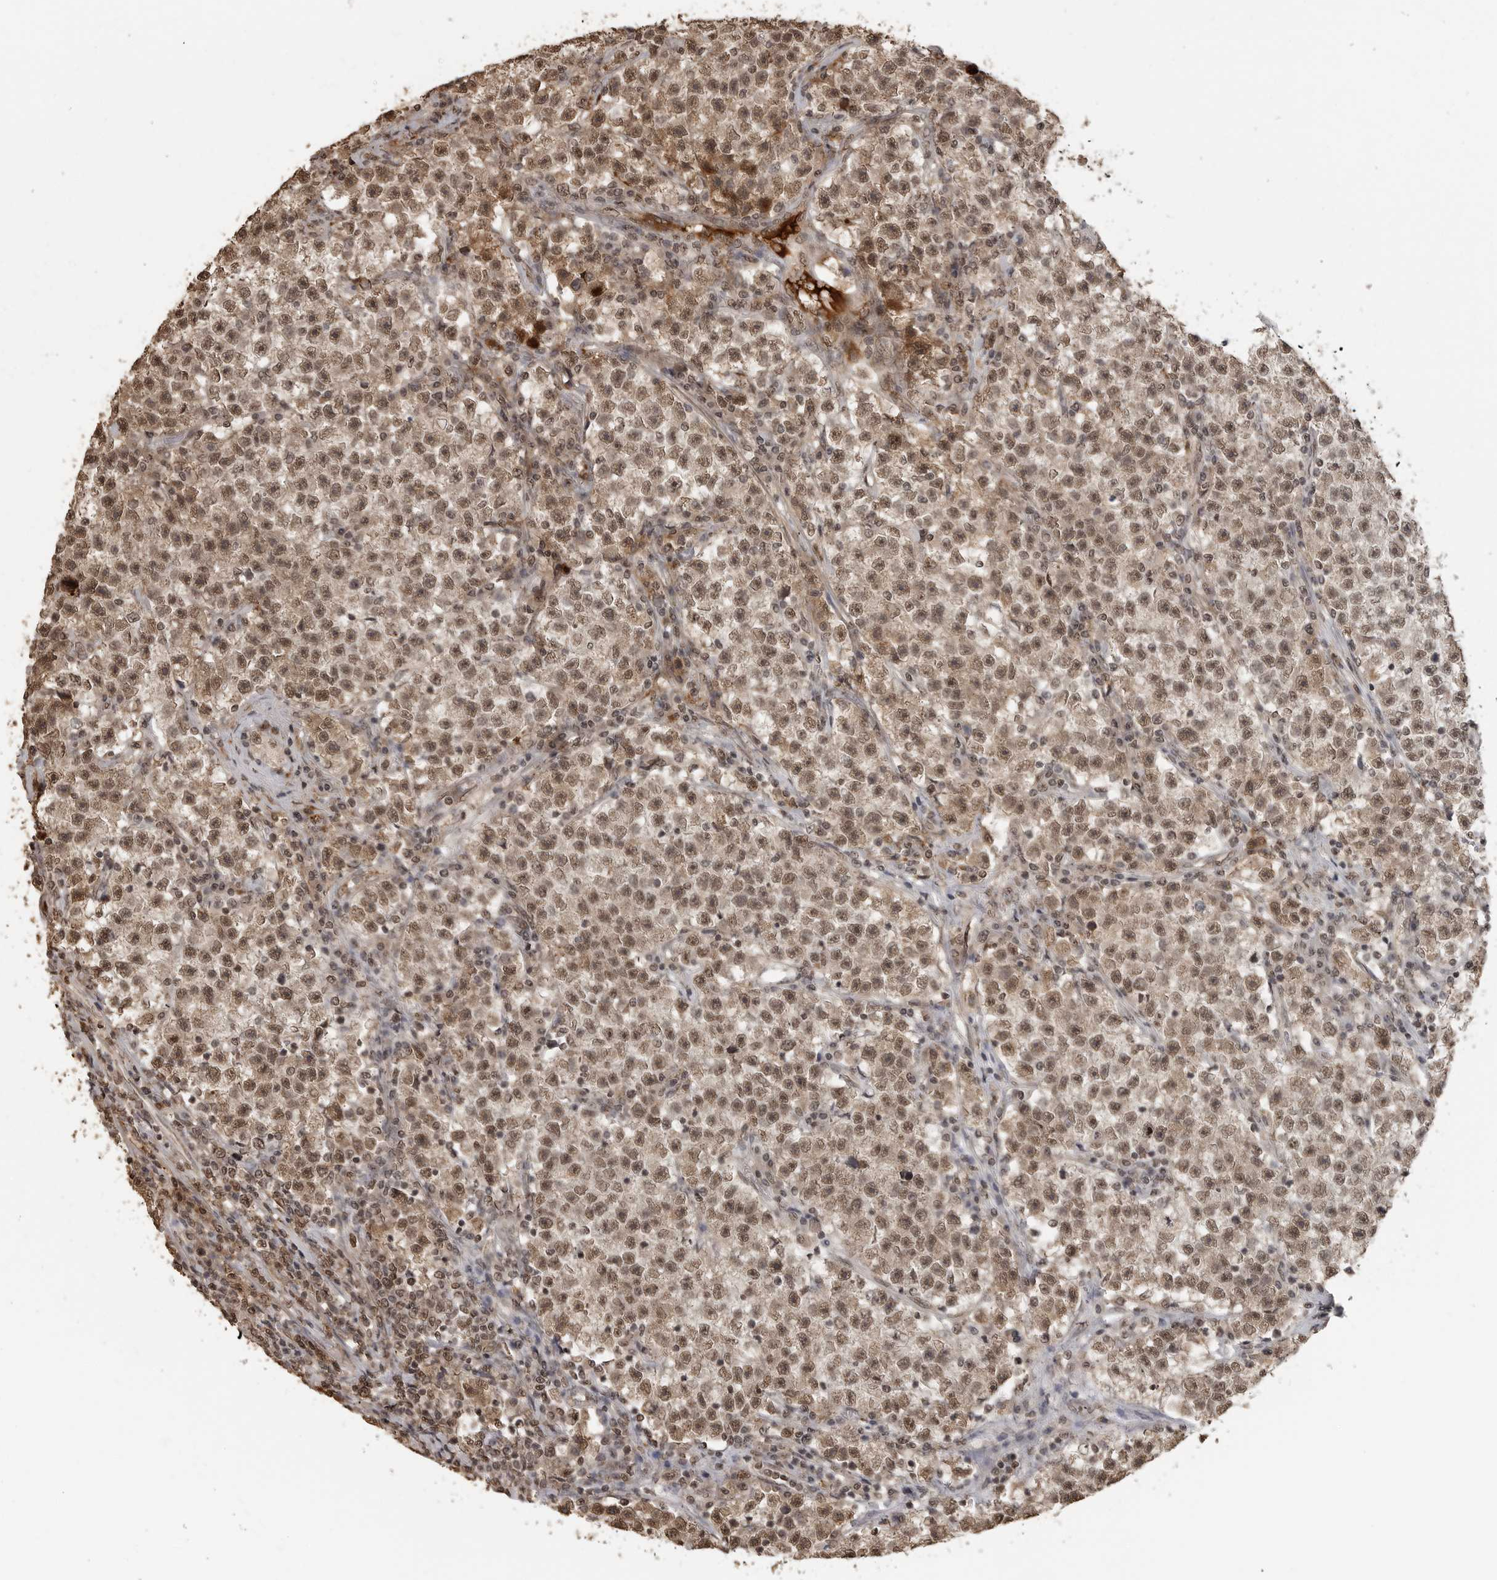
{"staining": {"intensity": "moderate", "quantity": ">75%", "location": "nuclear"}, "tissue": "testis cancer", "cell_type": "Tumor cells", "image_type": "cancer", "snomed": [{"axis": "morphology", "description": "Seminoma, NOS"}, {"axis": "topography", "description": "Testis"}], "caption": "A micrograph of human testis seminoma stained for a protein displays moderate nuclear brown staining in tumor cells.", "gene": "CLOCK", "patient": {"sex": "male", "age": 22}}